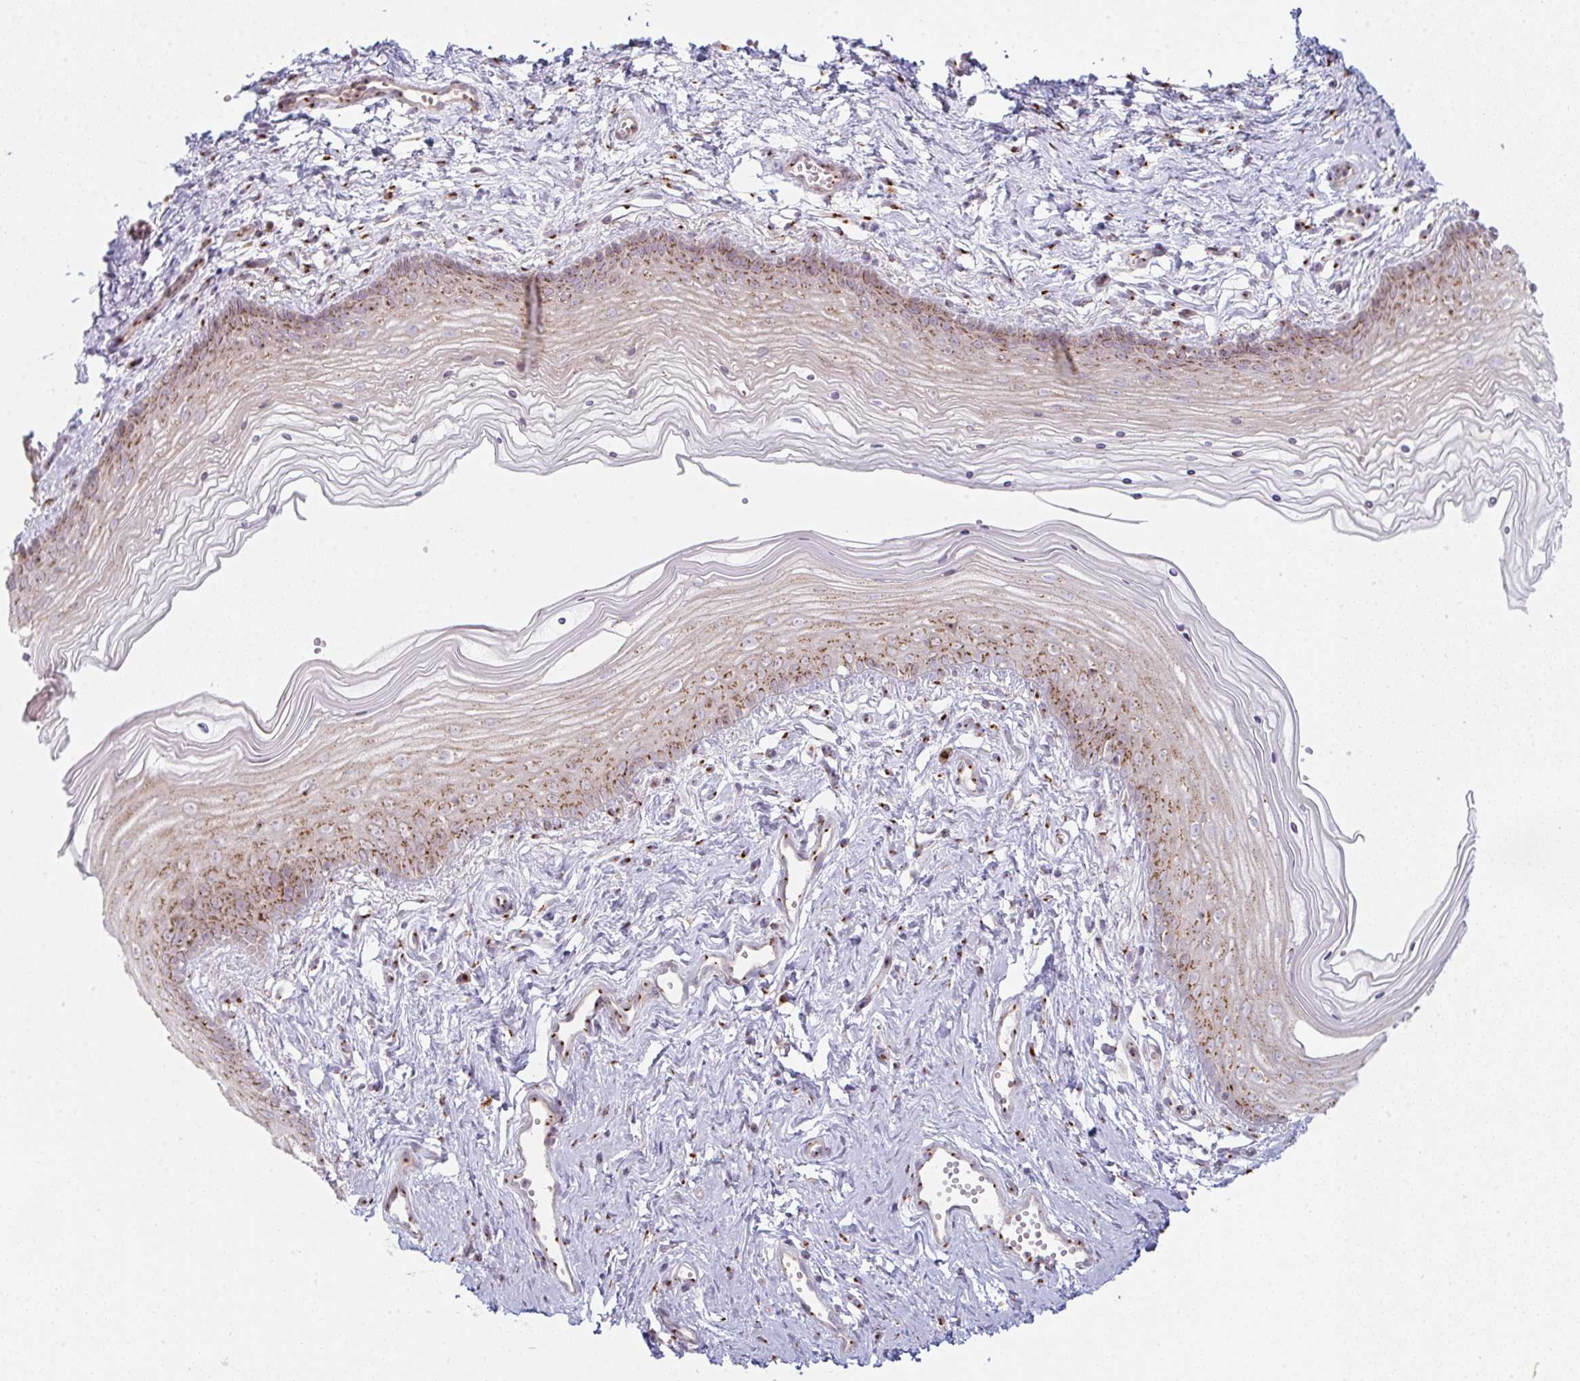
{"staining": {"intensity": "strong", "quantity": "25%-75%", "location": "cytoplasmic/membranous"}, "tissue": "vagina", "cell_type": "Squamous epithelial cells", "image_type": "normal", "snomed": [{"axis": "morphology", "description": "Normal tissue, NOS"}, {"axis": "topography", "description": "Vagina"}], "caption": "Unremarkable vagina shows strong cytoplasmic/membranous staining in about 25%-75% of squamous epithelial cells Nuclei are stained in blue..", "gene": "GVQW3", "patient": {"sex": "female", "age": 38}}